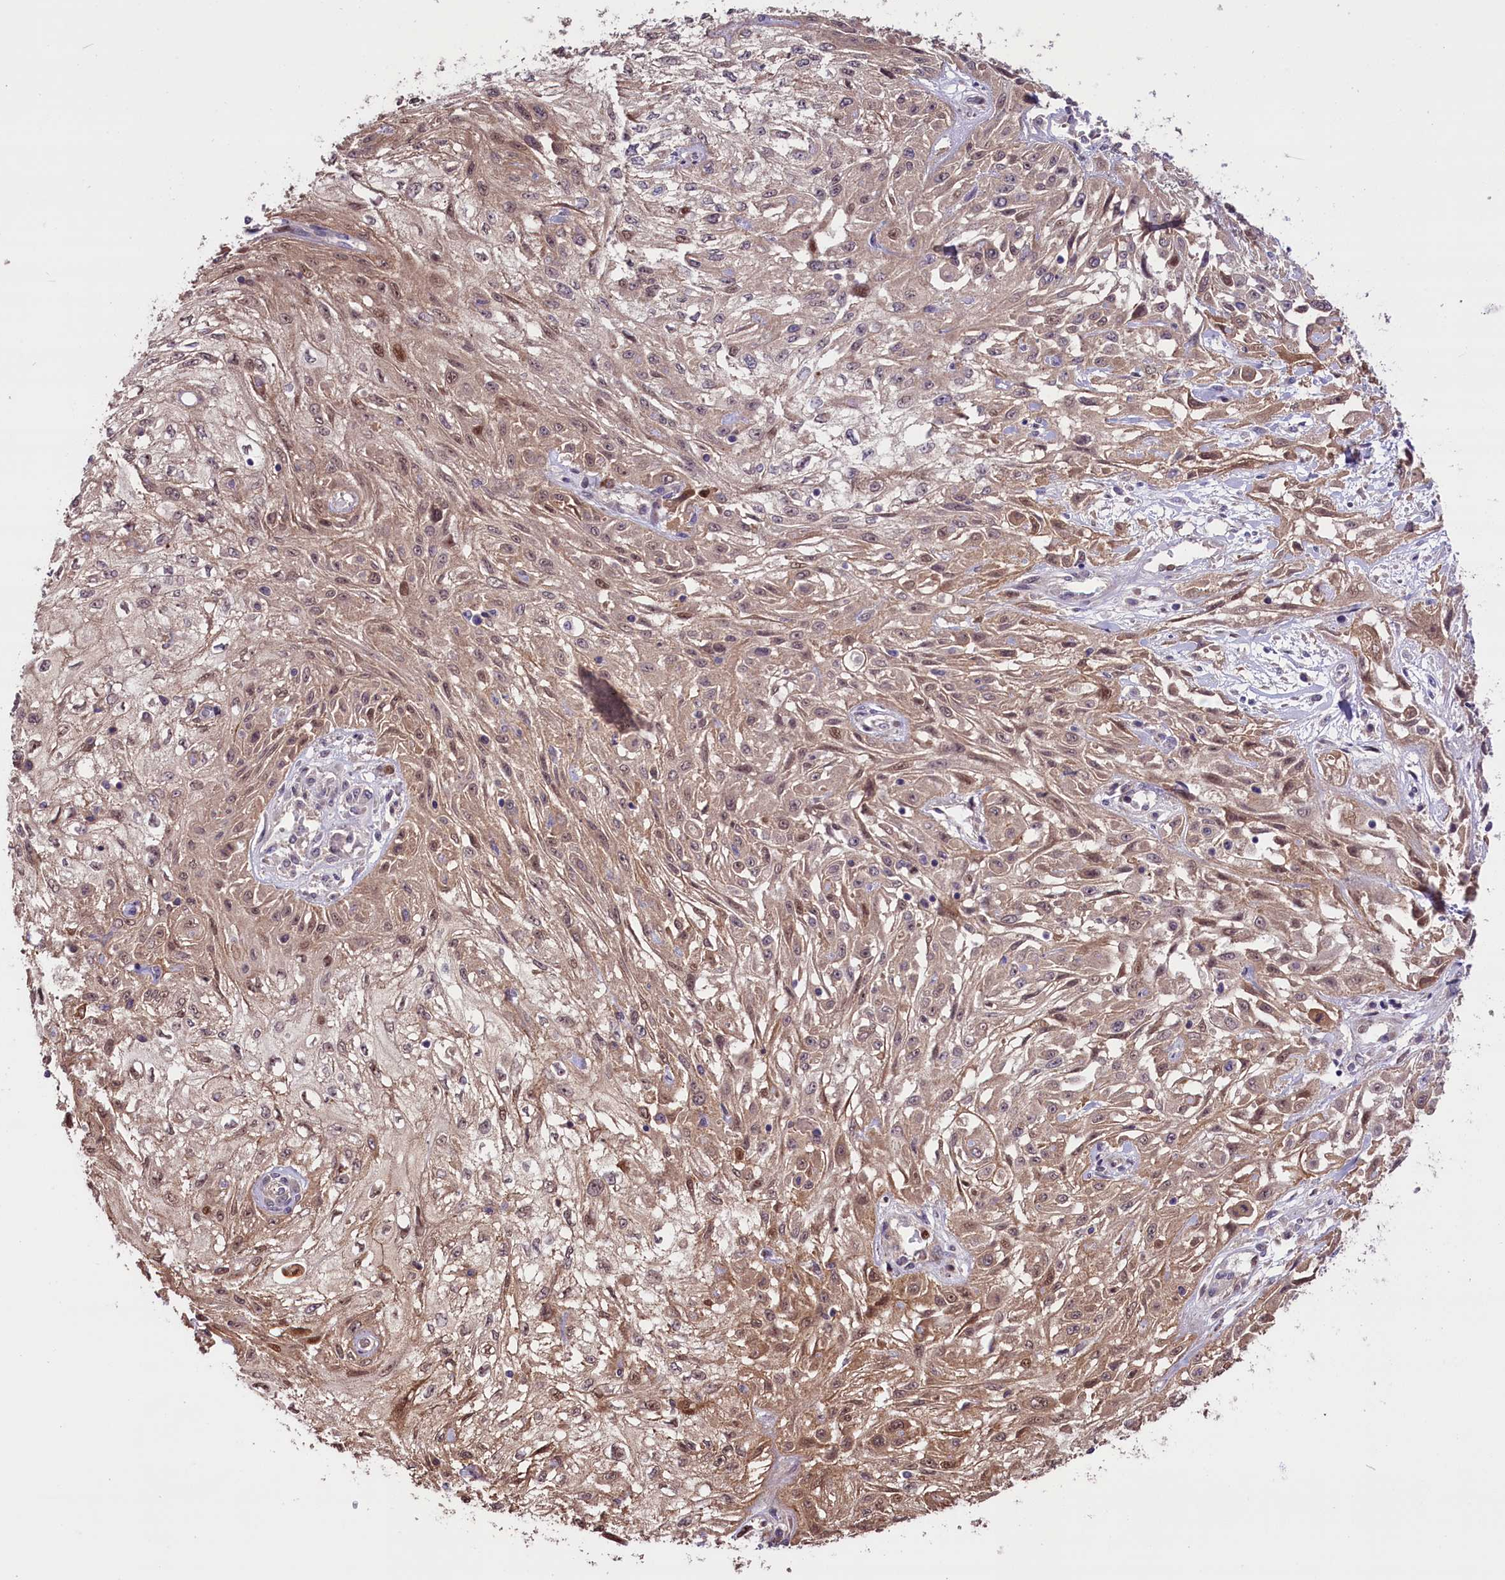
{"staining": {"intensity": "moderate", "quantity": "25%-75%", "location": "cytoplasmic/membranous,nuclear"}, "tissue": "skin cancer", "cell_type": "Tumor cells", "image_type": "cancer", "snomed": [{"axis": "morphology", "description": "Squamous cell carcinoma, NOS"}, {"axis": "morphology", "description": "Squamous cell carcinoma, metastatic, NOS"}, {"axis": "topography", "description": "Skin"}, {"axis": "topography", "description": "Lymph node"}], "caption": "Tumor cells show medium levels of moderate cytoplasmic/membranous and nuclear expression in about 25%-75% of cells in skin squamous cell carcinoma.", "gene": "RIC8A", "patient": {"sex": "male", "age": 75}}